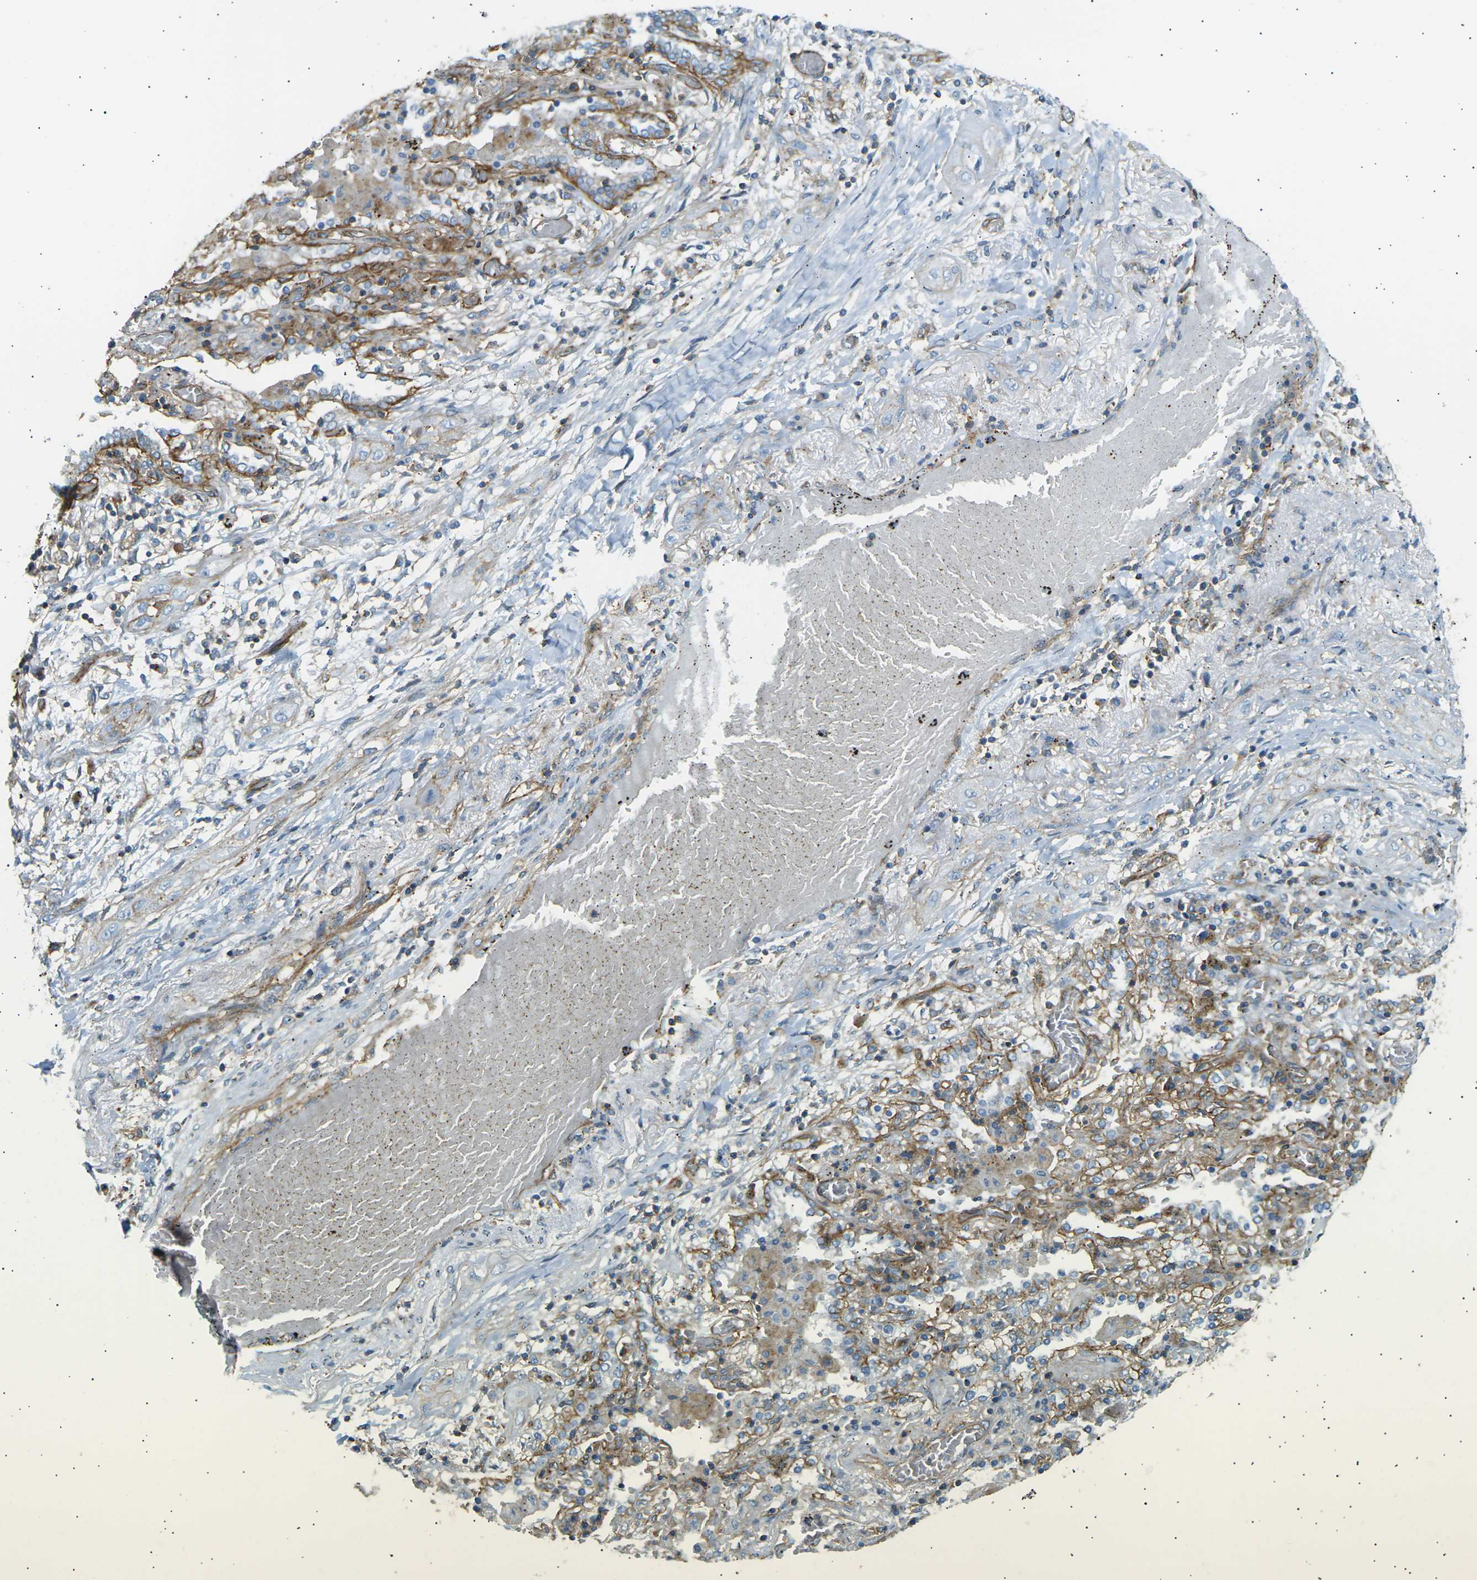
{"staining": {"intensity": "moderate", "quantity": ">75%", "location": "cytoplasmic/membranous"}, "tissue": "lung cancer", "cell_type": "Tumor cells", "image_type": "cancer", "snomed": [{"axis": "morphology", "description": "Squamous cell carcinoma, NOS"}, {"axis": "topography", "description": "Lung"}], "caption": "Immunohistochemistry (IHC) of human squamous cell carcinoma (lung) exhibits medium levels of moderate cytoplasmic/membranous expression in approximately >75% of tumor cells.", "gene": "ATP2B4", "patient": {"sex": "female", "age": 47}}